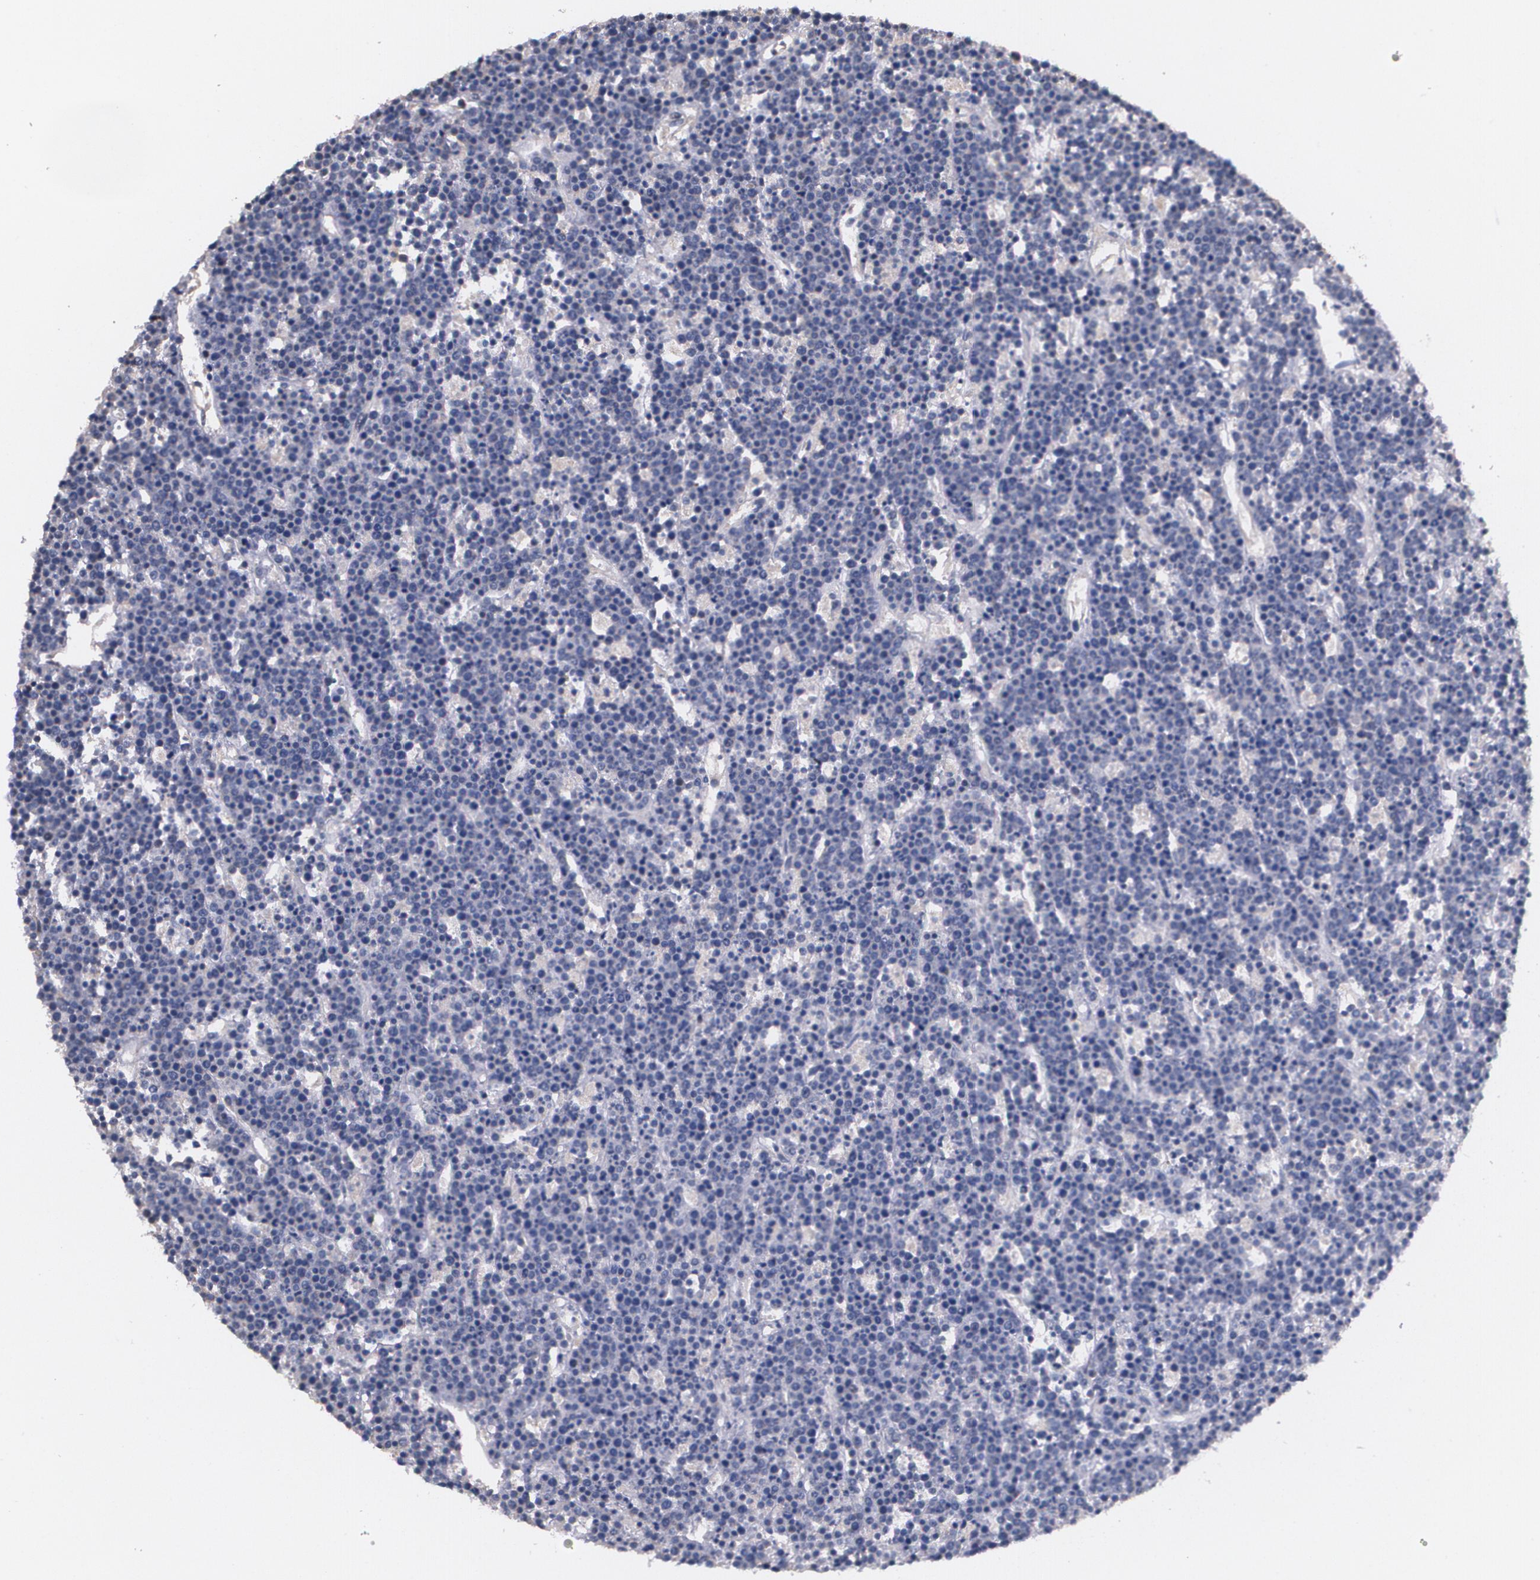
{"staining": {"intensity": "negative", "quantity": "none", "location": "none"}, "tissue": "lymphoma", "cell_type": "Tumor cells", "image_type": "cancer", "snomed": [{"axis": "morphology", "description": "Malignant lymphoma, non-Hodgkin's type, High grade"}, {"axis": "topography", "description": "Ovary"}], "caption": "The immunohistochemistry (IHC) image has no significant expression in tumor cells of lymphoma tissue. Nuclei are stained in blue.", "gene": "AMBP", "patient": {"sex": "female", "age": 56}}